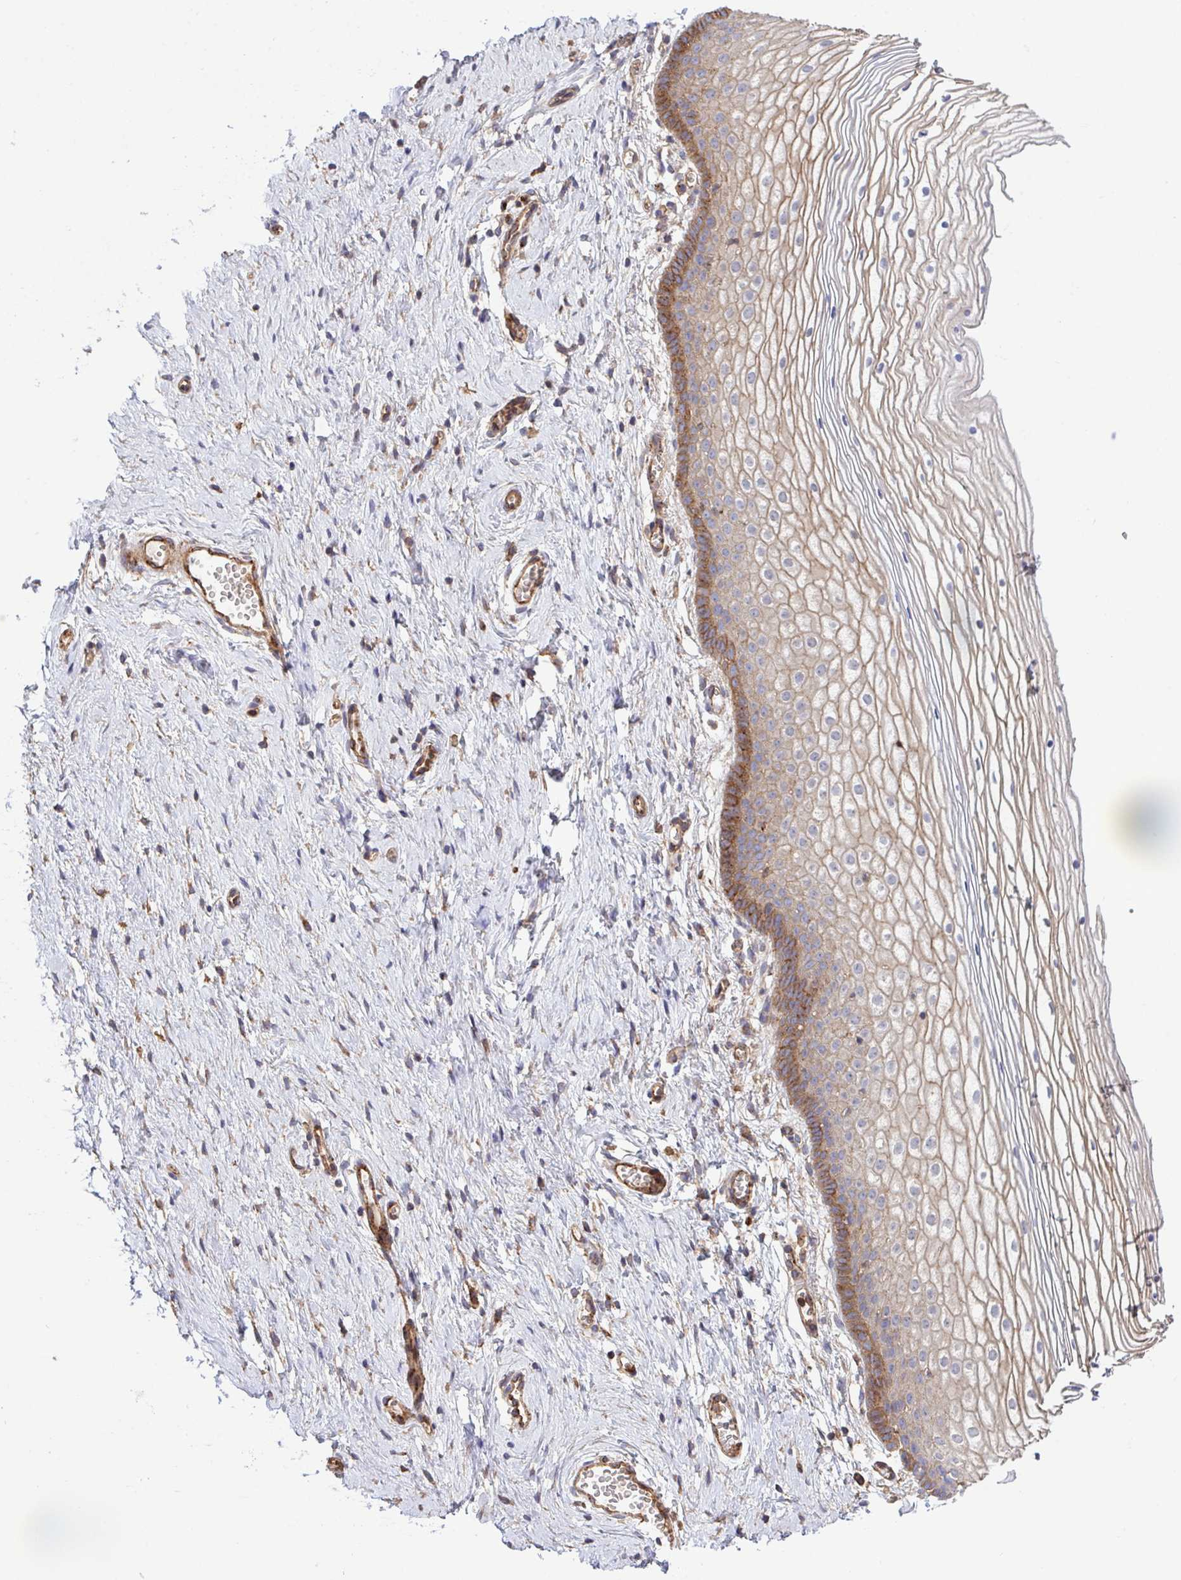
{"staining": {"intensity": "moderate", "quantity": ">75%", "location": "cytoplasmic/membranous"}, "tissue": "vagina", "cell_type": "Squamous epithelial cells", "image_type": "normal", "snomed": [{"axis": "morphology", "description": "Normal tissue, NOS"}, {"axis": "topography", "description": "Vagina"}], "caption": "High-power microscopy captured an immunohistochemistry micrograph of benign vagina, revealing moderate cytoplasmic/membranous expression in approximately >75% of squamous epithelial cells. Nuclei are stained in blue.", "gene": "C4orf36", "patient": {"sex": "female", "age": 56}}